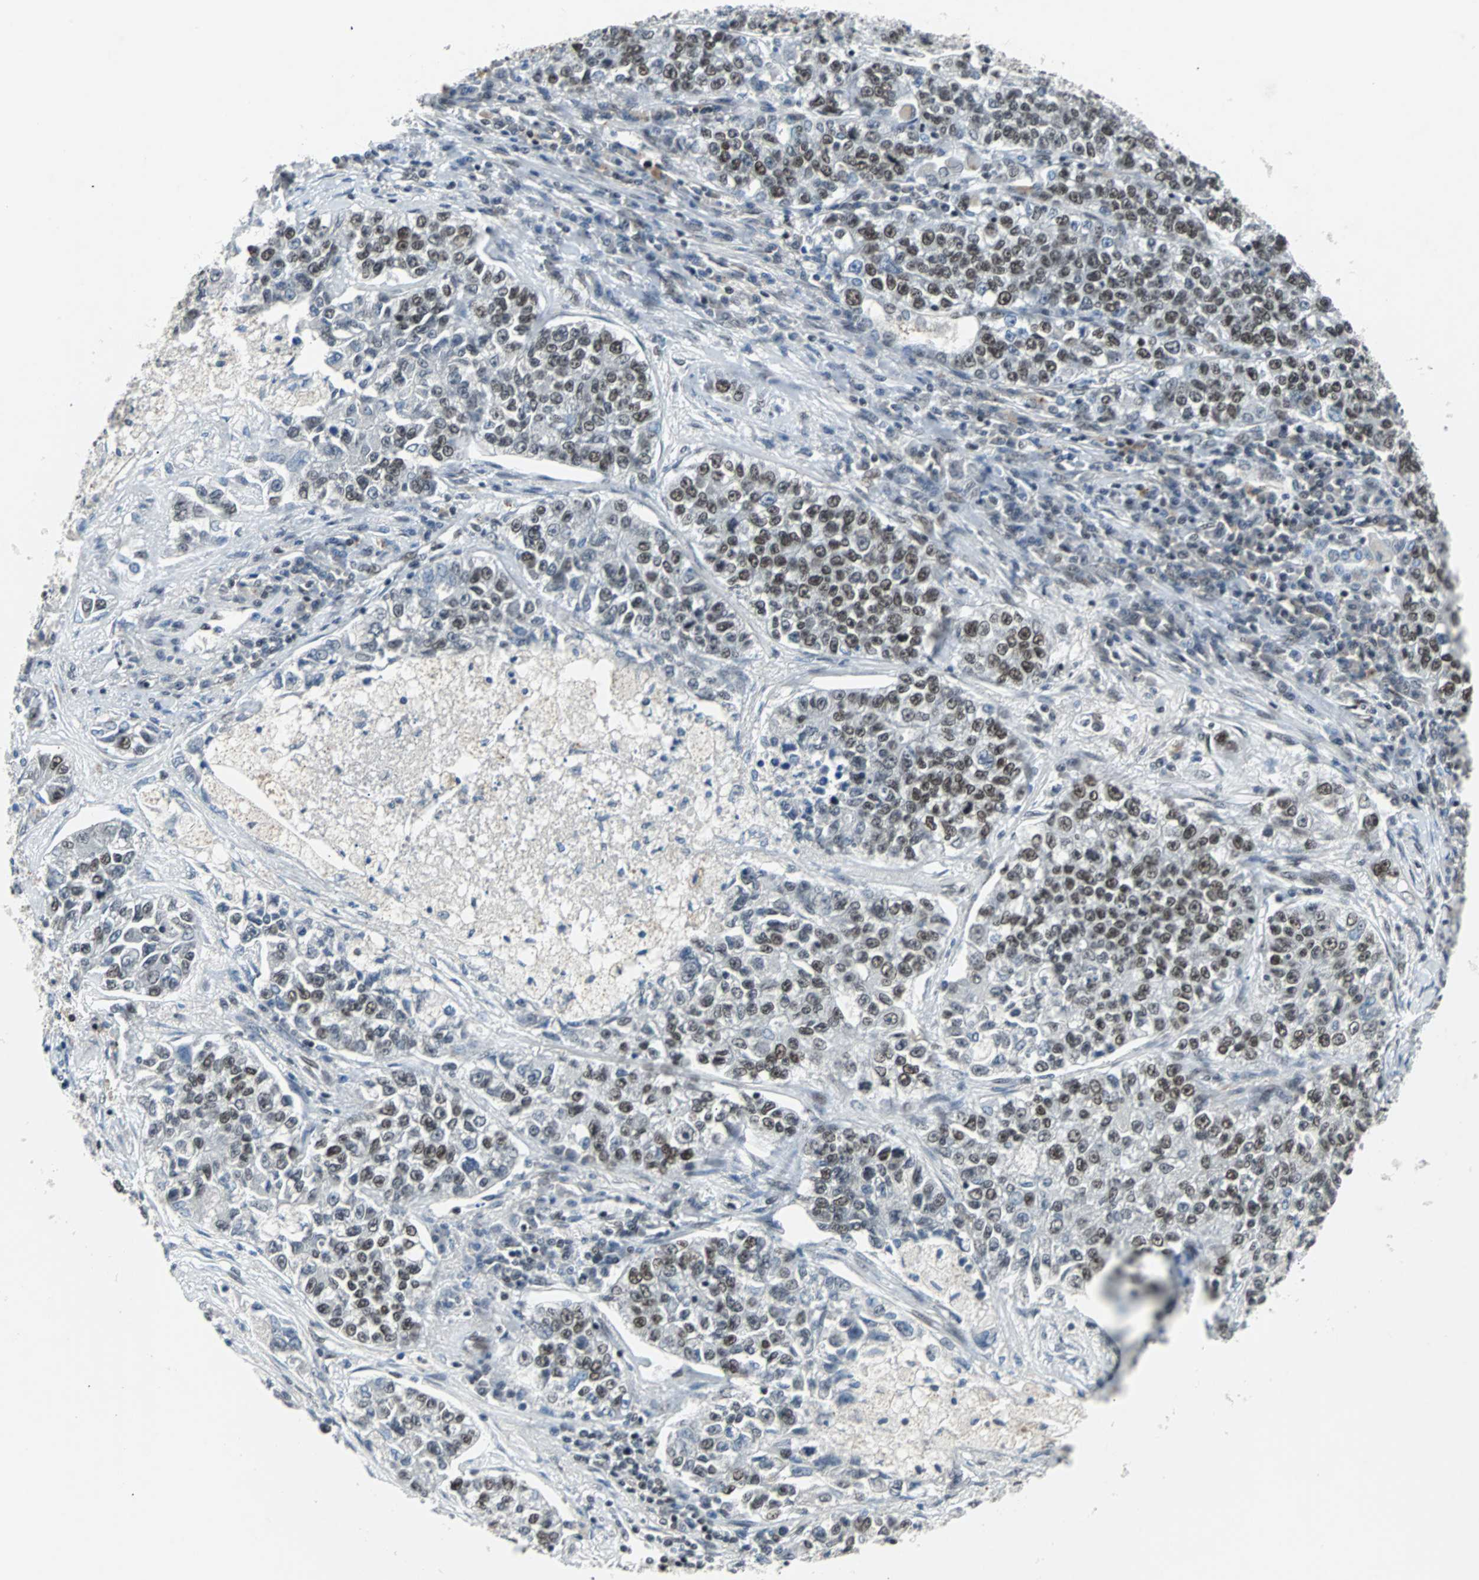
{"staining": {"intensity": "moderate", "quantity": "25%-75%", "location": "nuclear"}, "tissue": "lung cancer", "cell_type": "Tumor cells", "image_type": "cancer", "snomed": [{"axis": "morphology", "description": "Adenocarcinoma, NOS"}, {"axis": "topography", "description": "Lung"}], "caption": "High-magnification brightfield microscopy of lung cancer (adenocarcinoma) stained with DAB (brown) and counterstained with hematoxylin (blue). tumor cells exhibit moderate nuclear staining is present in approximately25%-75% of cells.", "gene": "GATAD2A", "patient": {"sex": "male", "age": 49}}